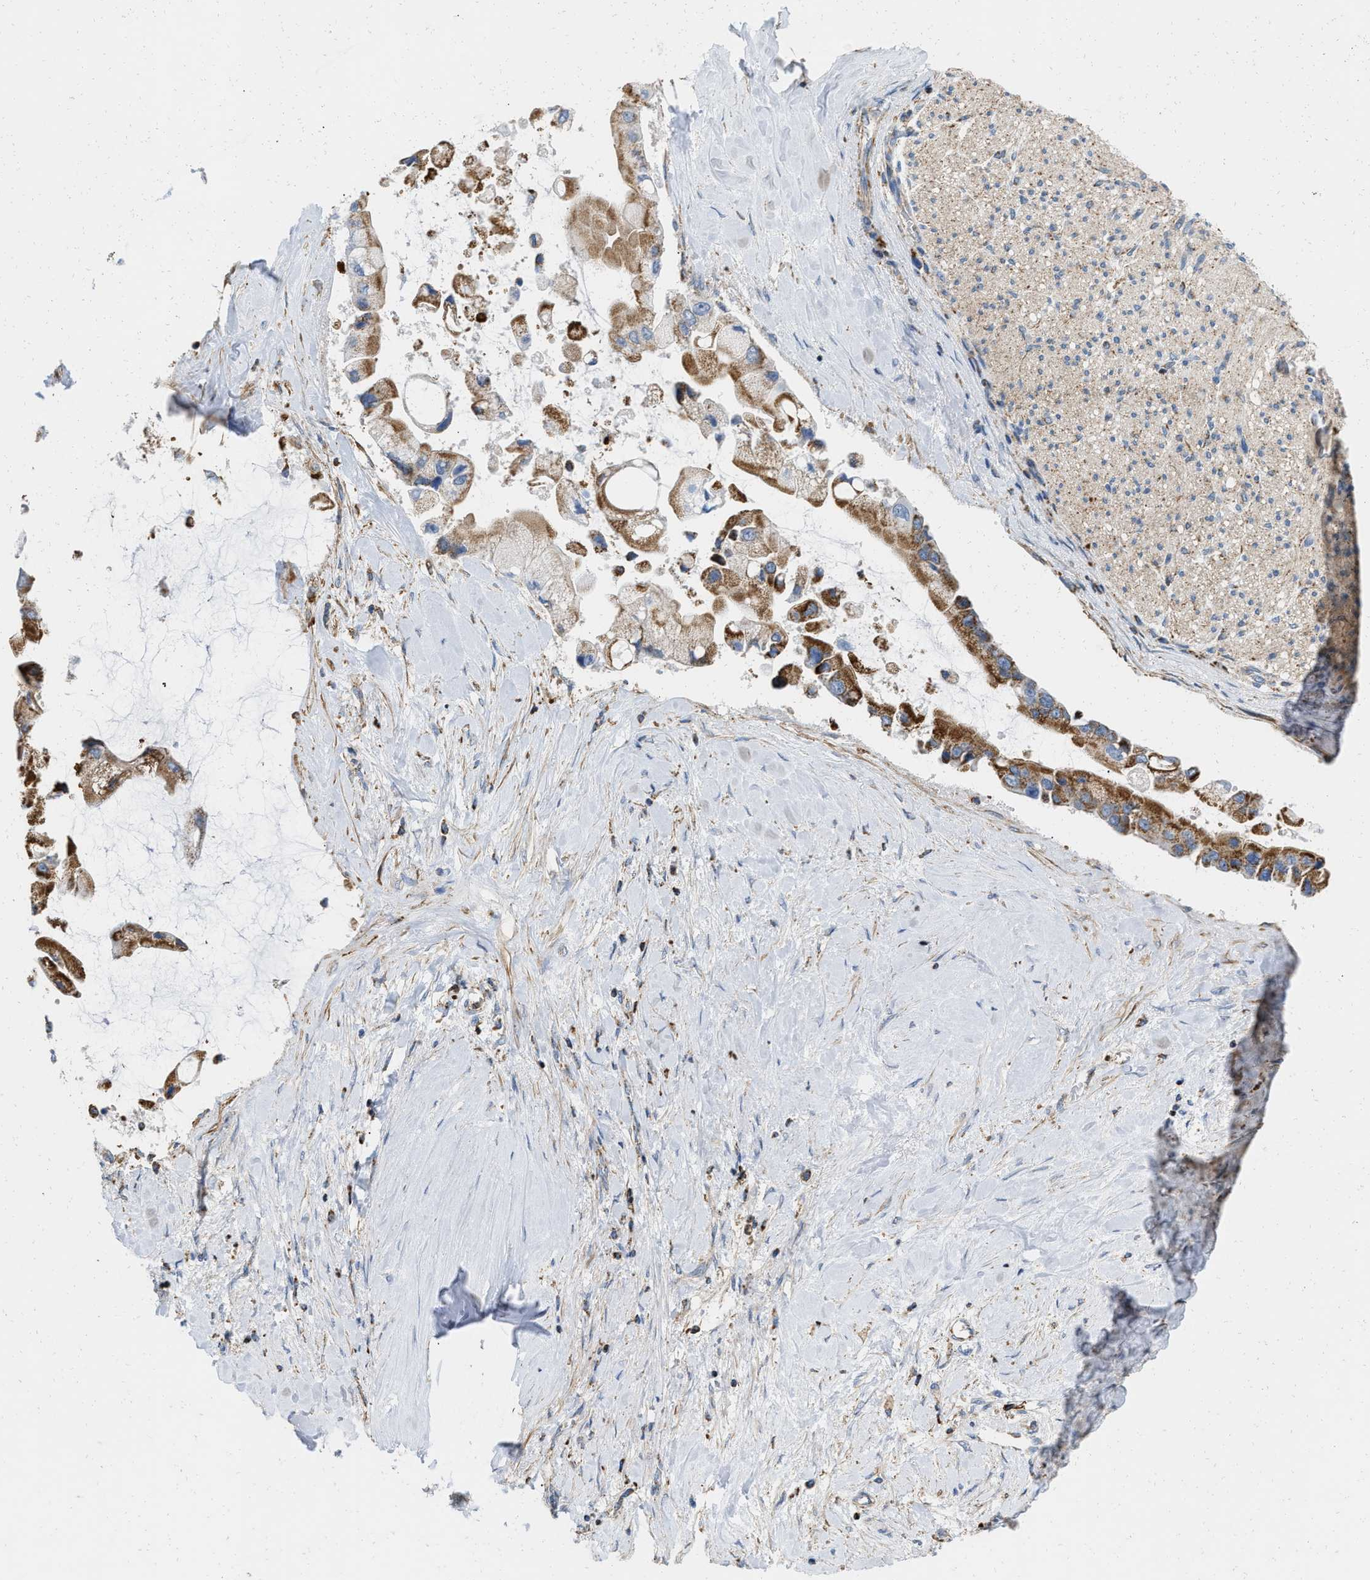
{"staining": {"intensity": "moderate", "quantity": ">75%", "location": "cytoplasmic/membranous"}, "tissue": "liver cancer", "cell_type": "Tumor cells", "image_type": "cancer", "snomed": [{"axis": "morphology", "description": "Cholangiocarcinoma"}, {"axis": "topography", "description": "Liver"}], "caption": "Liver cholangiocarcinoma was stained to show a protein in brown. There is medium levels of moderate cytoplasmic/membranous expression in about >75% of tumor cells.", "gene": "GRB10", "patient": {"sex": "male", "age": 50}}